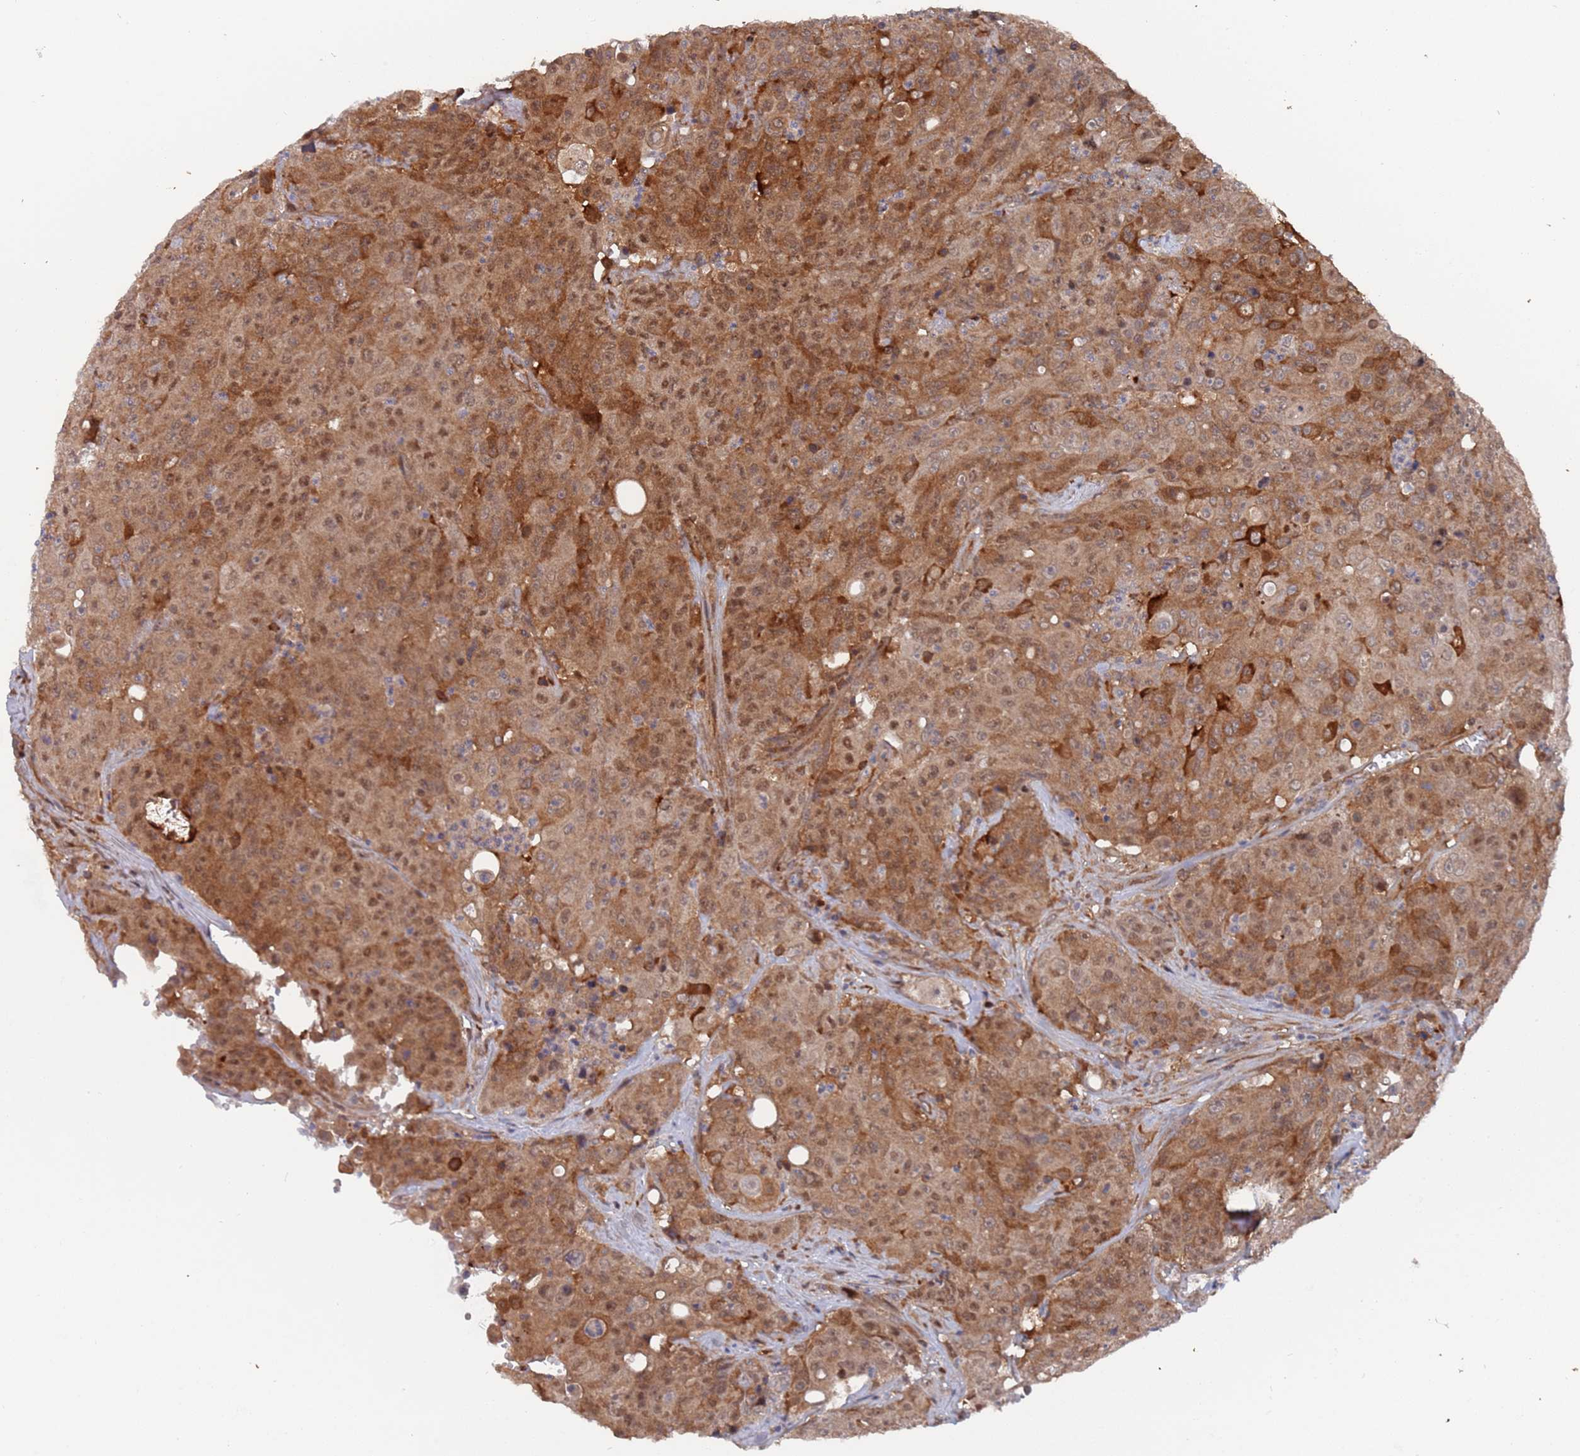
{"staining": {"intensity": "moderate", "quantity": ">75%", "location": "cytoplasmic/membranous,nuclear"}, "tissue": "colorectal cancer", "cell_type": "Tumor cells", "image_type": "cancer", "snomed": [{"axis": "morphology", "description": "Adenocarcinoma, NOS"}, {"axis": "topography", "description": "Colon"}], "caption": "IHC of human colorectal cancer (adenocarcinoma) displays medium levels of moderate cytoplasmic/membranous and nuclear staining in about >75% of tumor cells. The protein is shown in brown color, while the nuclei are stained blue.", "gene": "DDX60", "patient": {"sex": "male", "age": 51}}